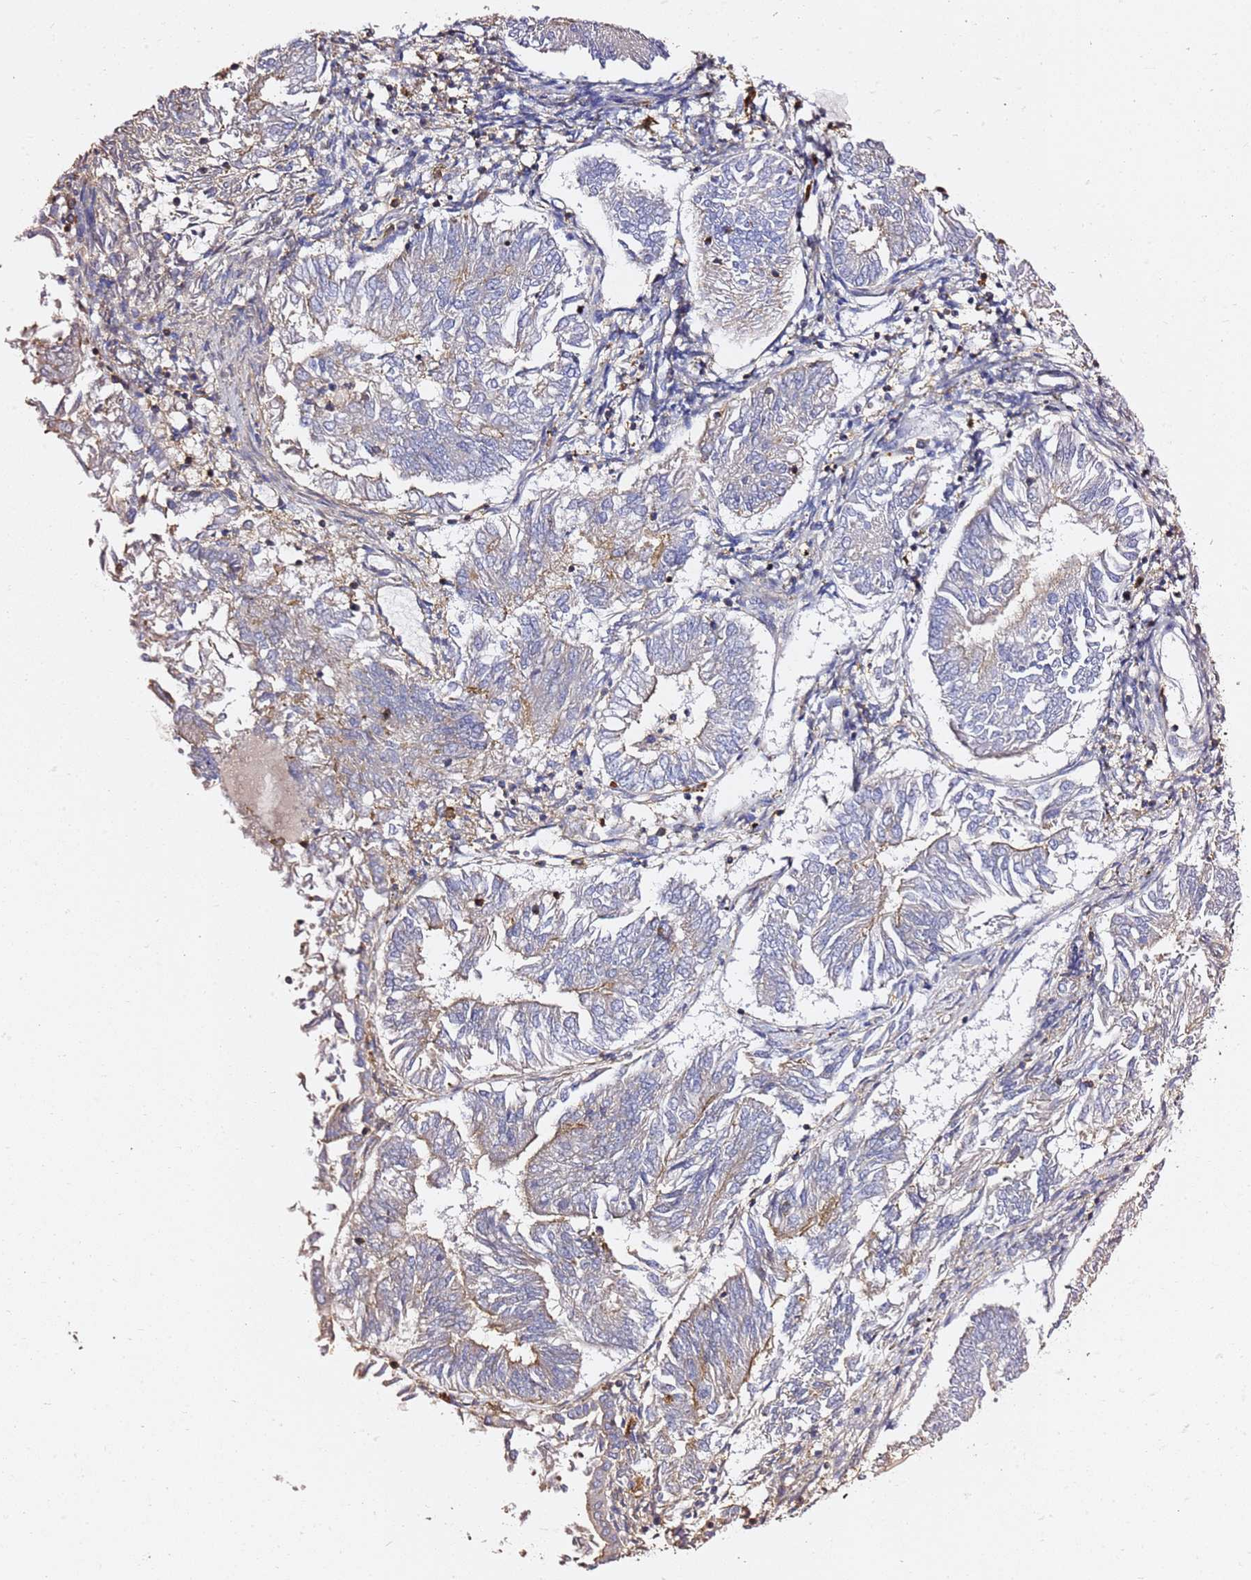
{"staining": {"intensity": "negative", "quantity": "none", "location": "none"}, "tissue": "endometrial cancer", "cell_type": "Tumor cells", "image_type": "cancer", "snomed": [{"axis": "morphology", "description": "Adenocarcinoma, NOS"}, {"axis": "topography", "description": "Endometrium"}], "caption": "Endometrial cancer (adenocarcinoma) was stained to show a protein in brown. There is no significant positivity in tumor cells.", "gene": "ZFP36L2", "patient": {"sex": "female", "age": 58}}